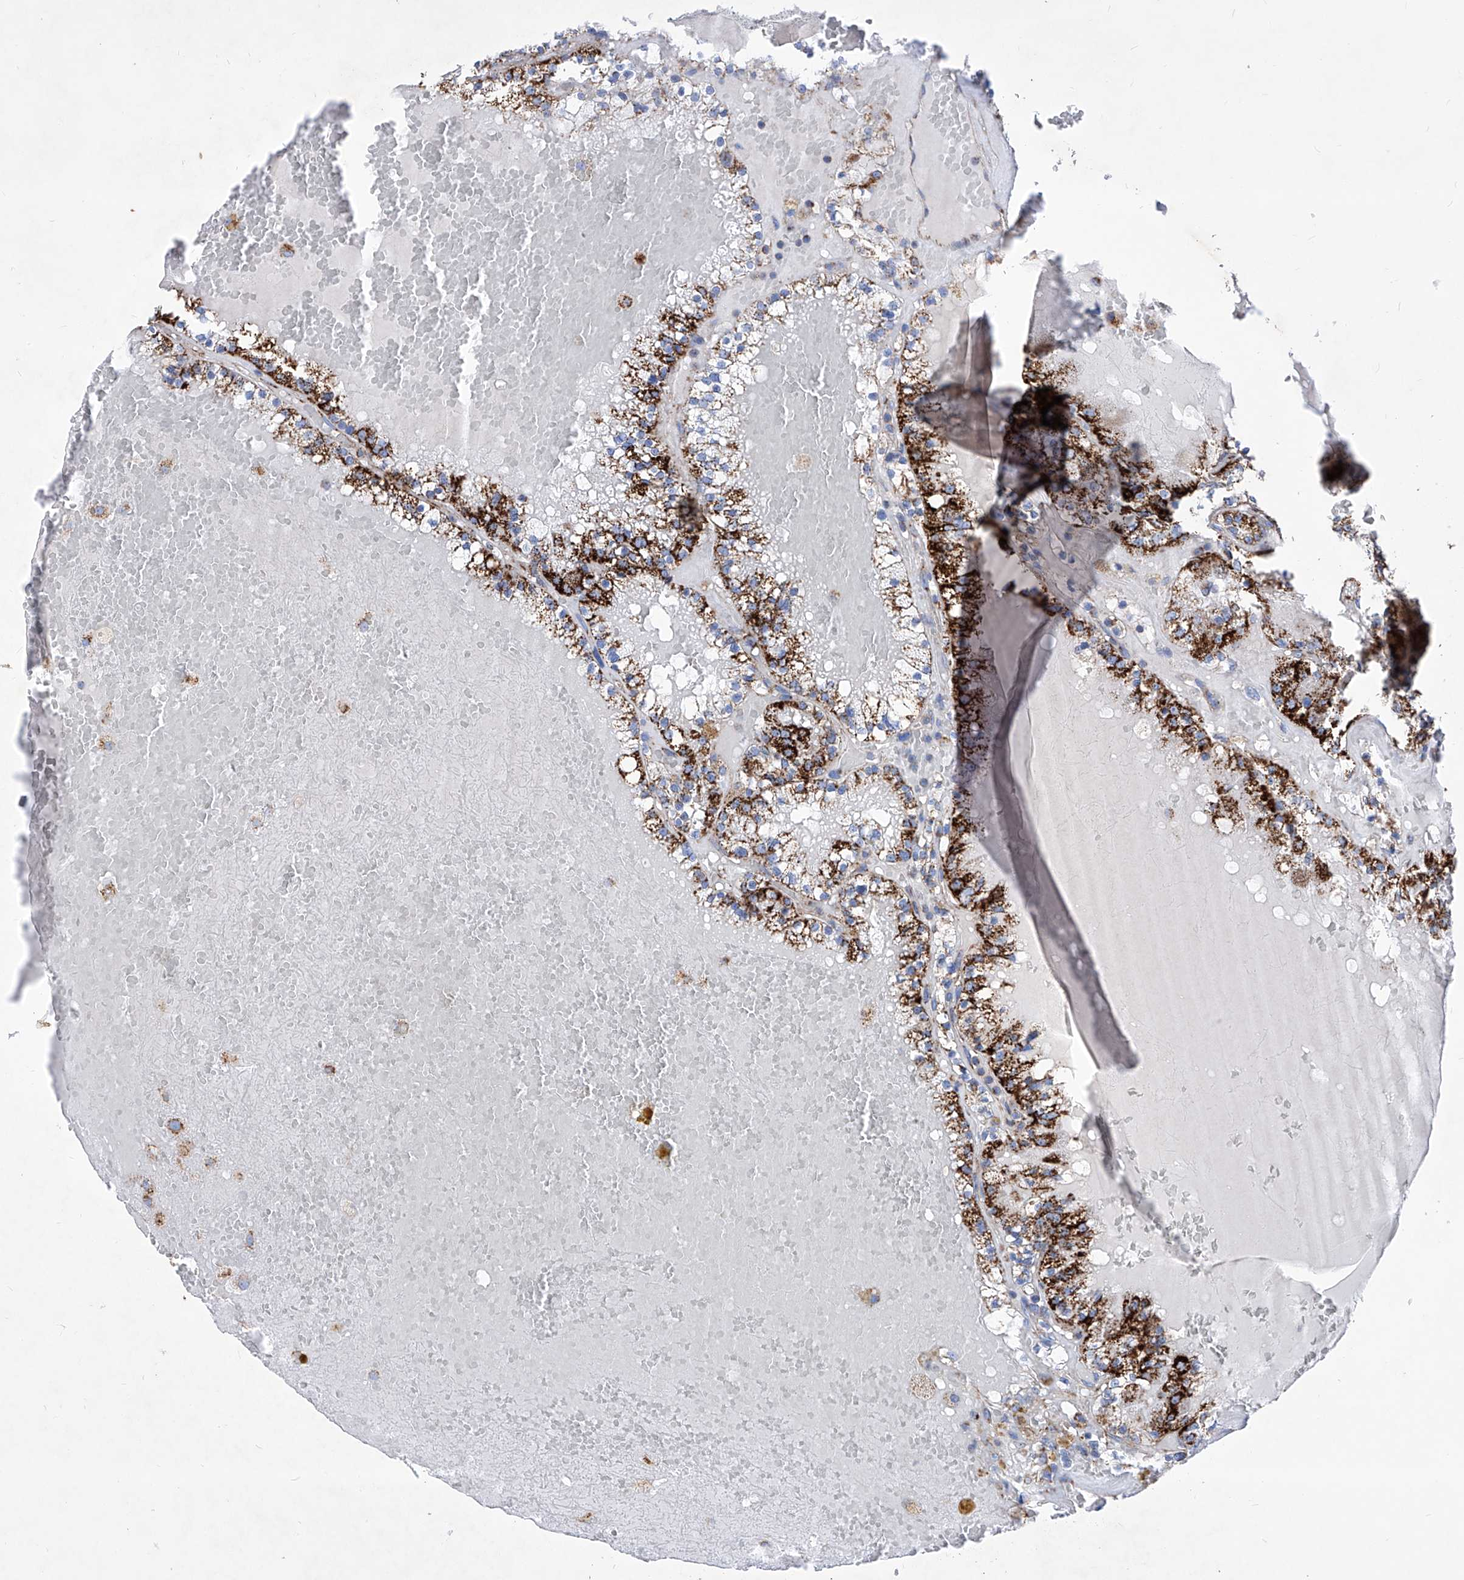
{"staining": {"intensity": "strong", "quantity": ">75%", "location": "cytoplasmic/membranous"}, "tissue": "renal cancer", "cell_type": "Tumor cells", "image_type": "cancer", "snomed": [{"axis": "morphology", "description": "Adenocarcinoma, NOS"}, {"axis": "topography", "description": "Kidney"}], "caption": "This is an image of immunohistochemistry (IHC) staining of renal adenocarcinoma, which shows strong expression in the cytoplasmic/membranous of tumor cells.", "gene": "HRNR", "patient": {"sex": "female", "age": 56}}